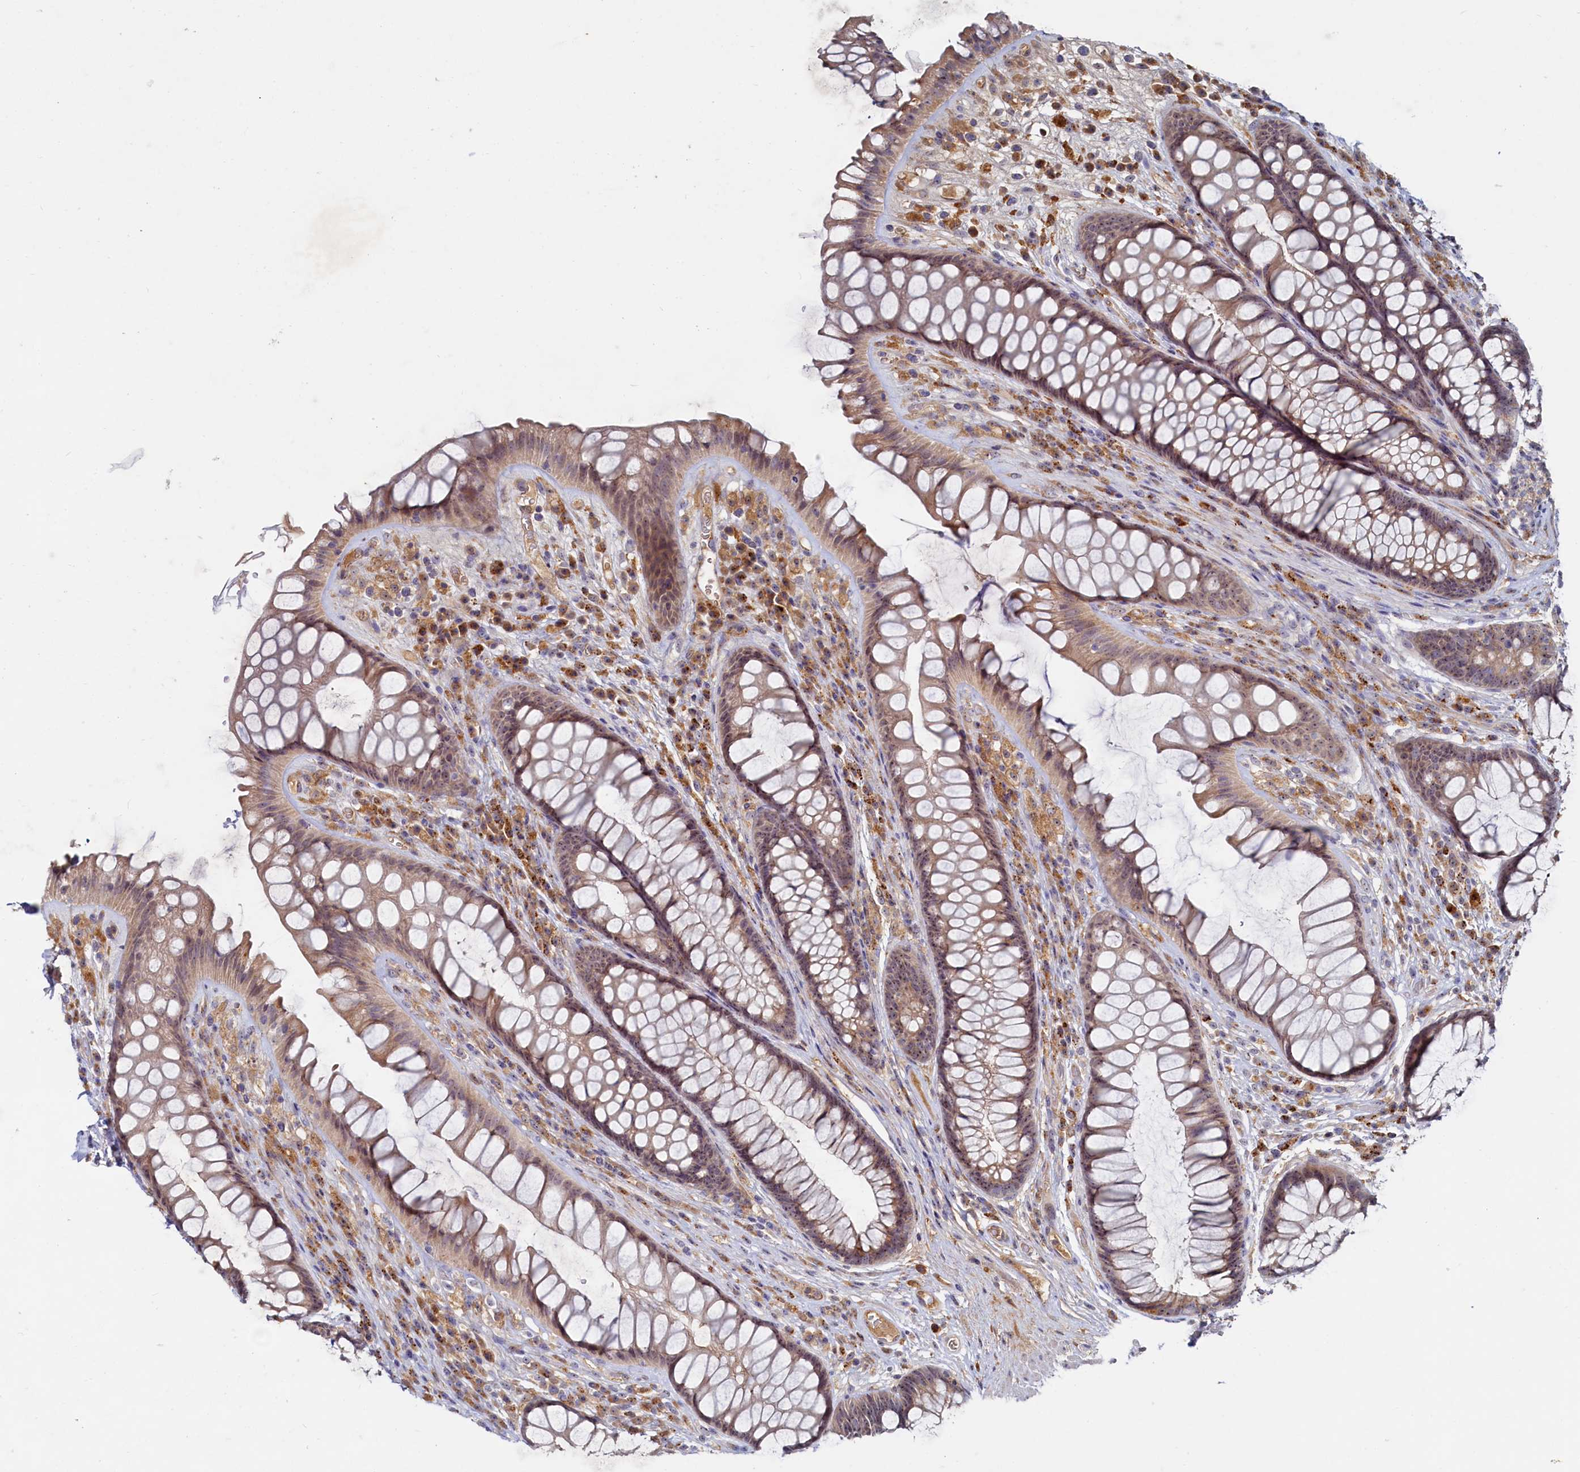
{"staining": {"intensity": "moderate", "quantity": ">75%", "location": "cytoplasmic/membranous,nuclear"}, "tissue": "rectum", "cell_type": "Glandular cells", "image_type": "normal", "snomed": [{"axis": "morphology", "description": "Normal tissue, NOS"}, {"axis": "topography", "description": "Rectum"}], "caption": "Immunohistochemistry staining of unremarkable rectum, which reveals medium levels of moderate cytoplasmic/membranous,nuclear staining in about >75% of glandular cells indicating moderate cytoplasmic/membranous,nuclear protein staining. The staining was performed using DAB (brown) for protein detection and nuclei were counterstained in hematoxylin (blue).", "gene": "RGS7BP", "patient": {"sex": "male", "age": 74}}